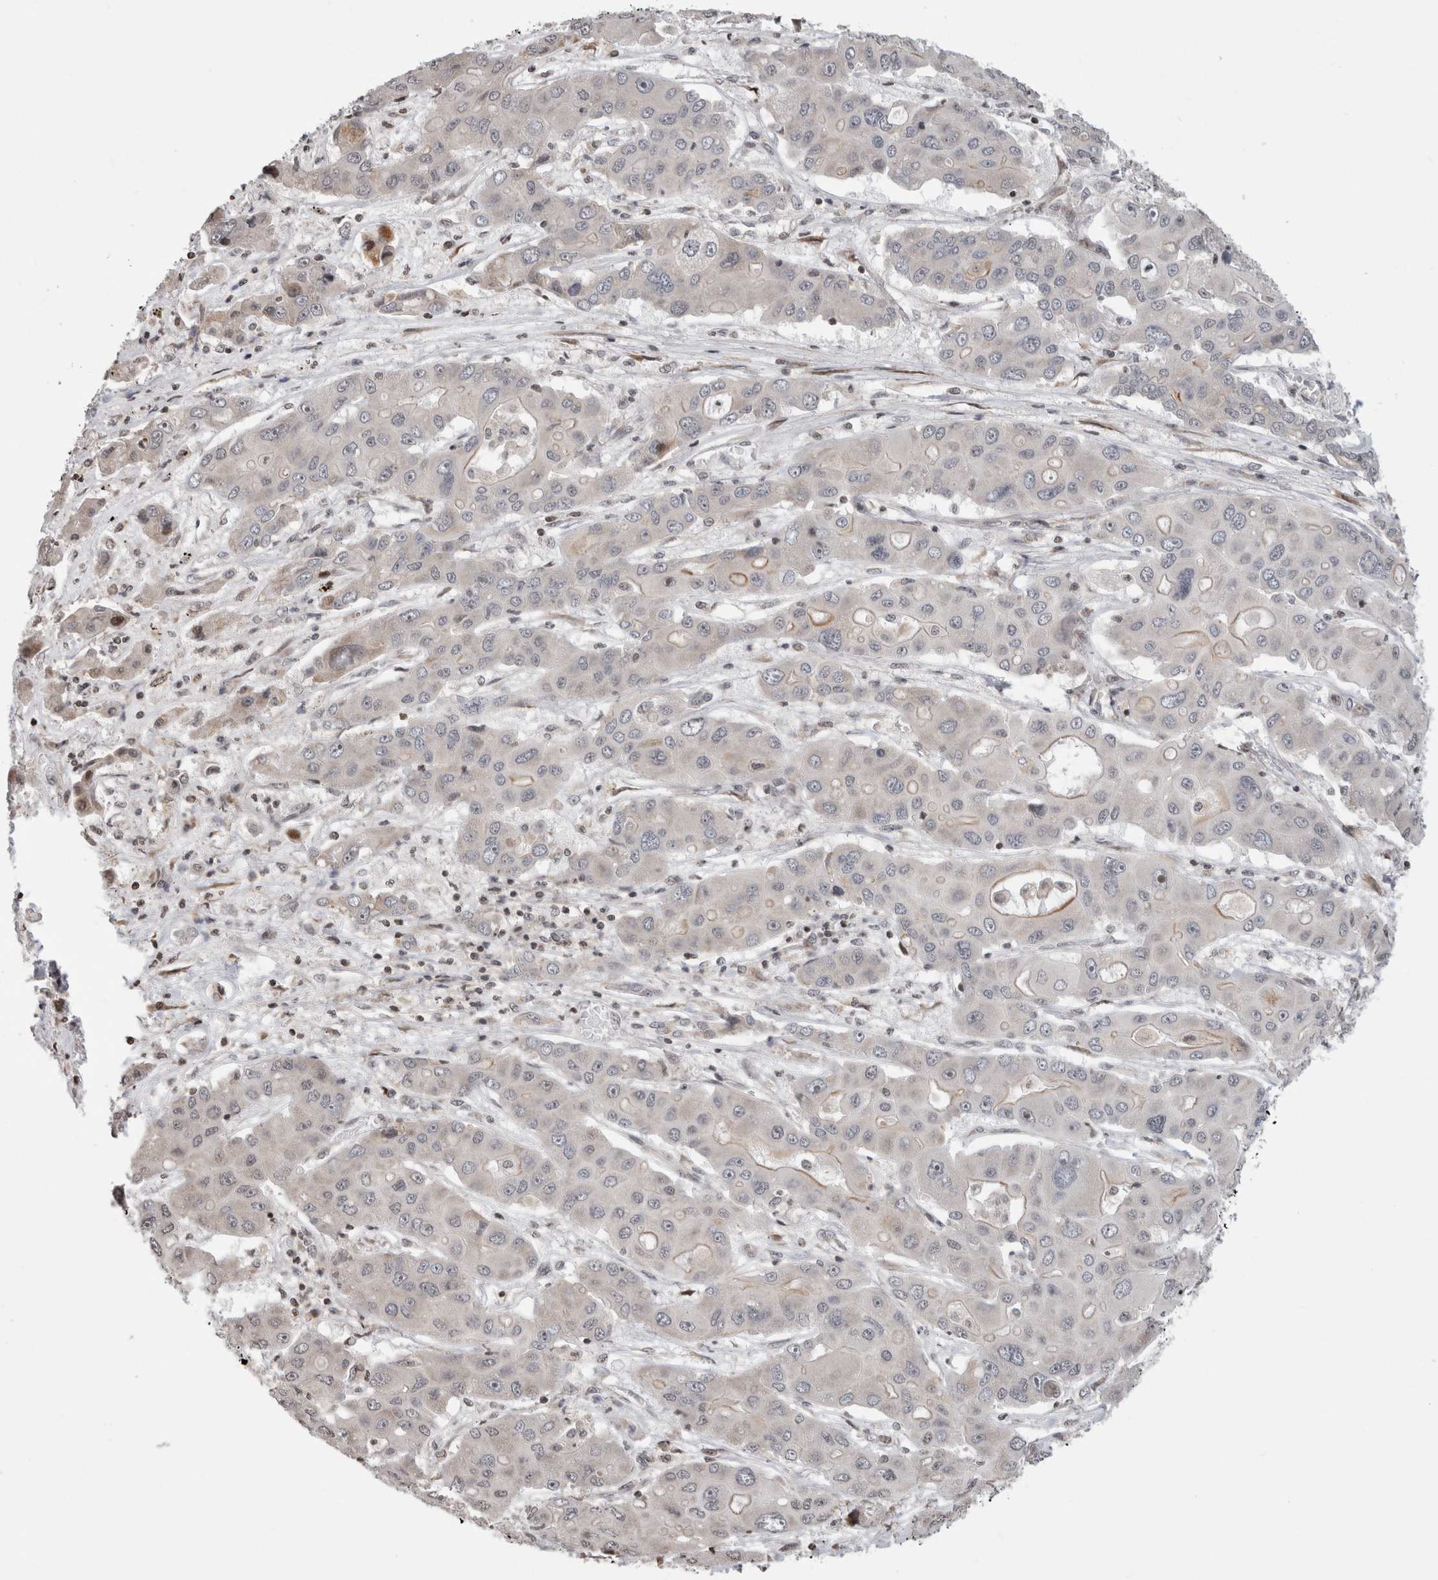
{"staining": {"intensity": "negative", "quantity": "none", "location": "none"}, "tissue": "liver cancer", "cell_type": "Tumor cells", "image_type": "cancer", "snomed": [{"axis": "morphology", "description": "Cholangiocarcinoma"}, {"axis": "topography", "description": "Liver"}], "caption": "Human liver cancer stained for a protein using IHC demonstrates no positivity in tumor cells.", "gene": "ZBTB11", "patient": {"sex": "male", "age": 67}}